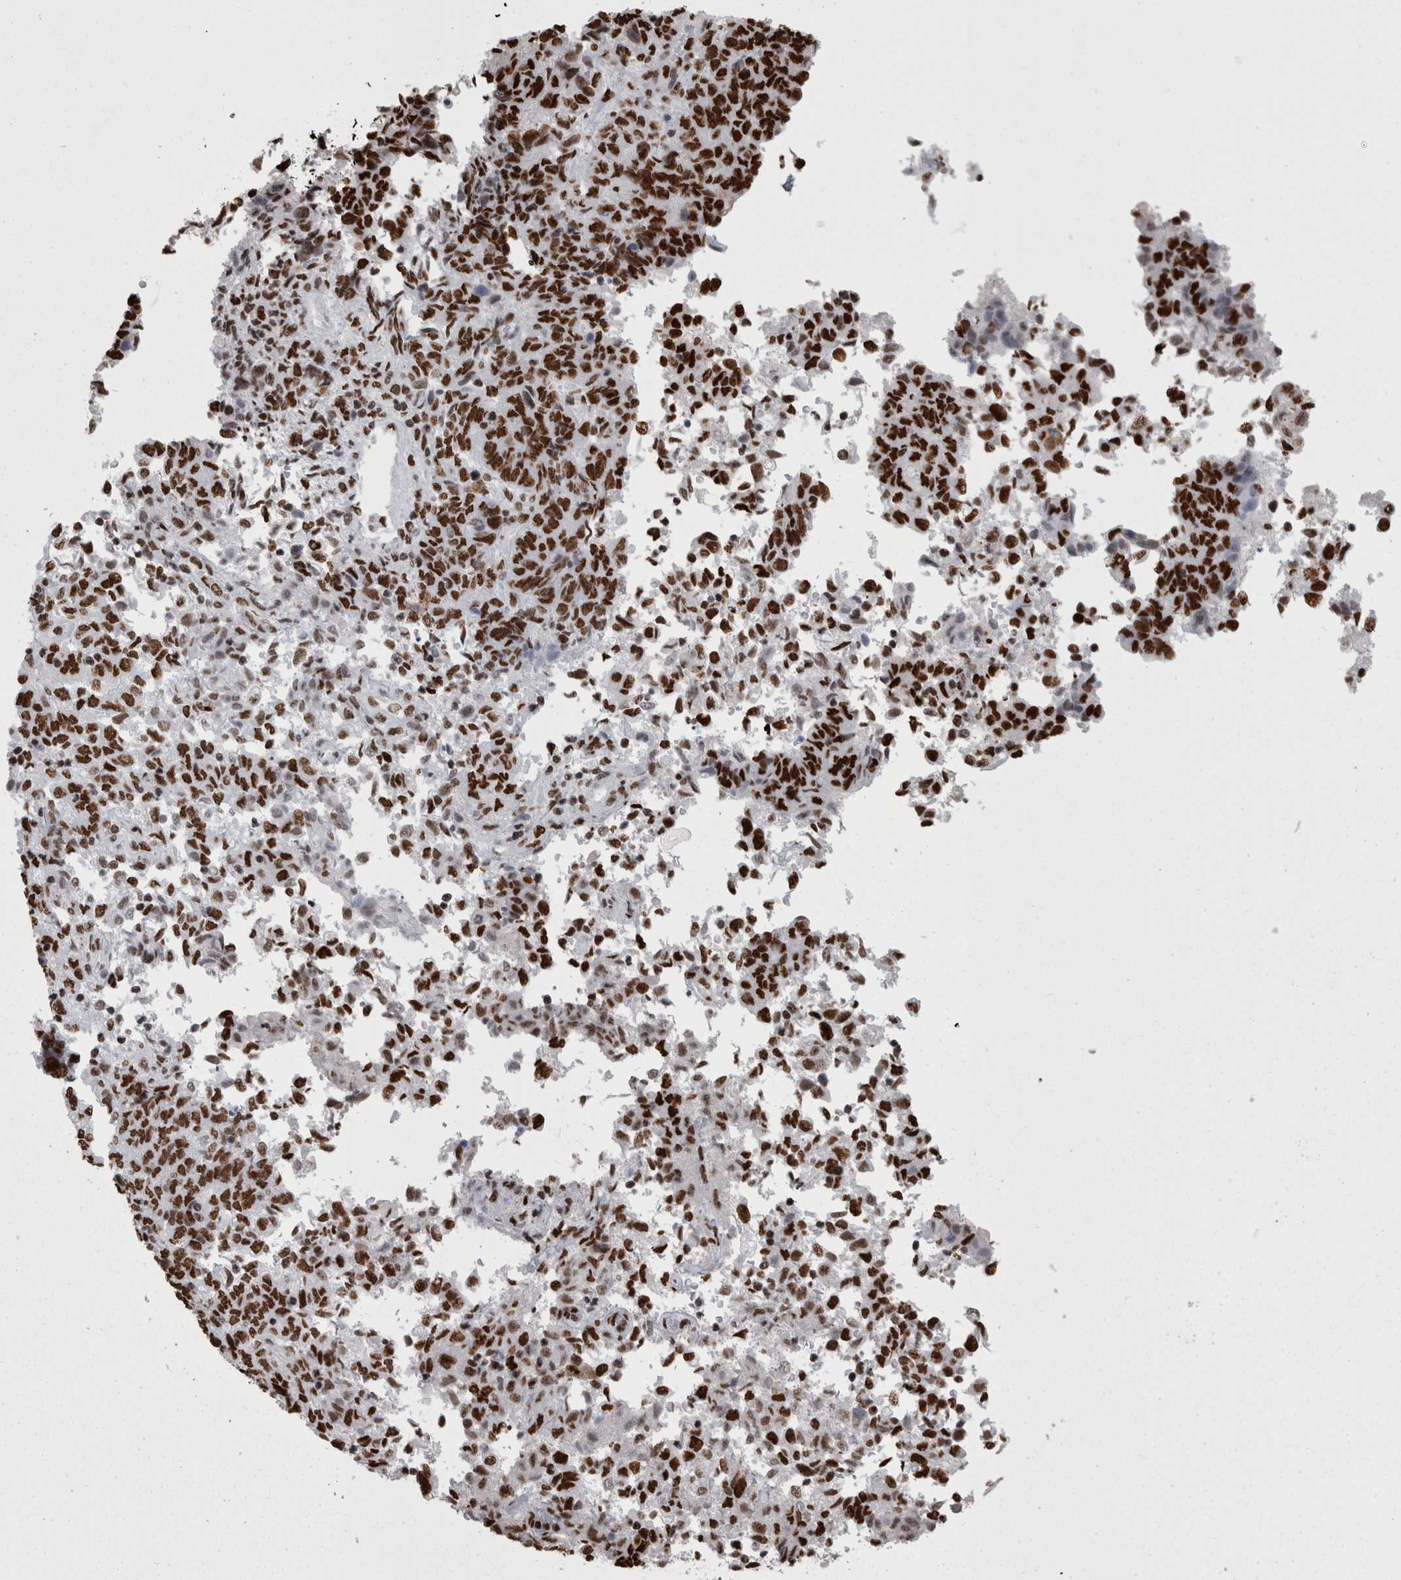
{"staining": {"intensity": "strong", "quantity": ">75%", "location": "nuclear"}, "tissue": "endometrial cancer", "cell_type": "Tumor cells", "image_type": "cancer", "snomed": [{"axis": "morphology", "description": "Adenocarcinoma, NOS"}, {"axis": "topography", "description": "Endometrium"}], "caption": "Immunohistochemical staining of endometrial adenocarcinoma demonstrates high levels of strong nuclear protein positivity in approximately >75% of tumor cells.", "gene": "HNRNPM", "patient": {"sex": "female", "age": 80}}